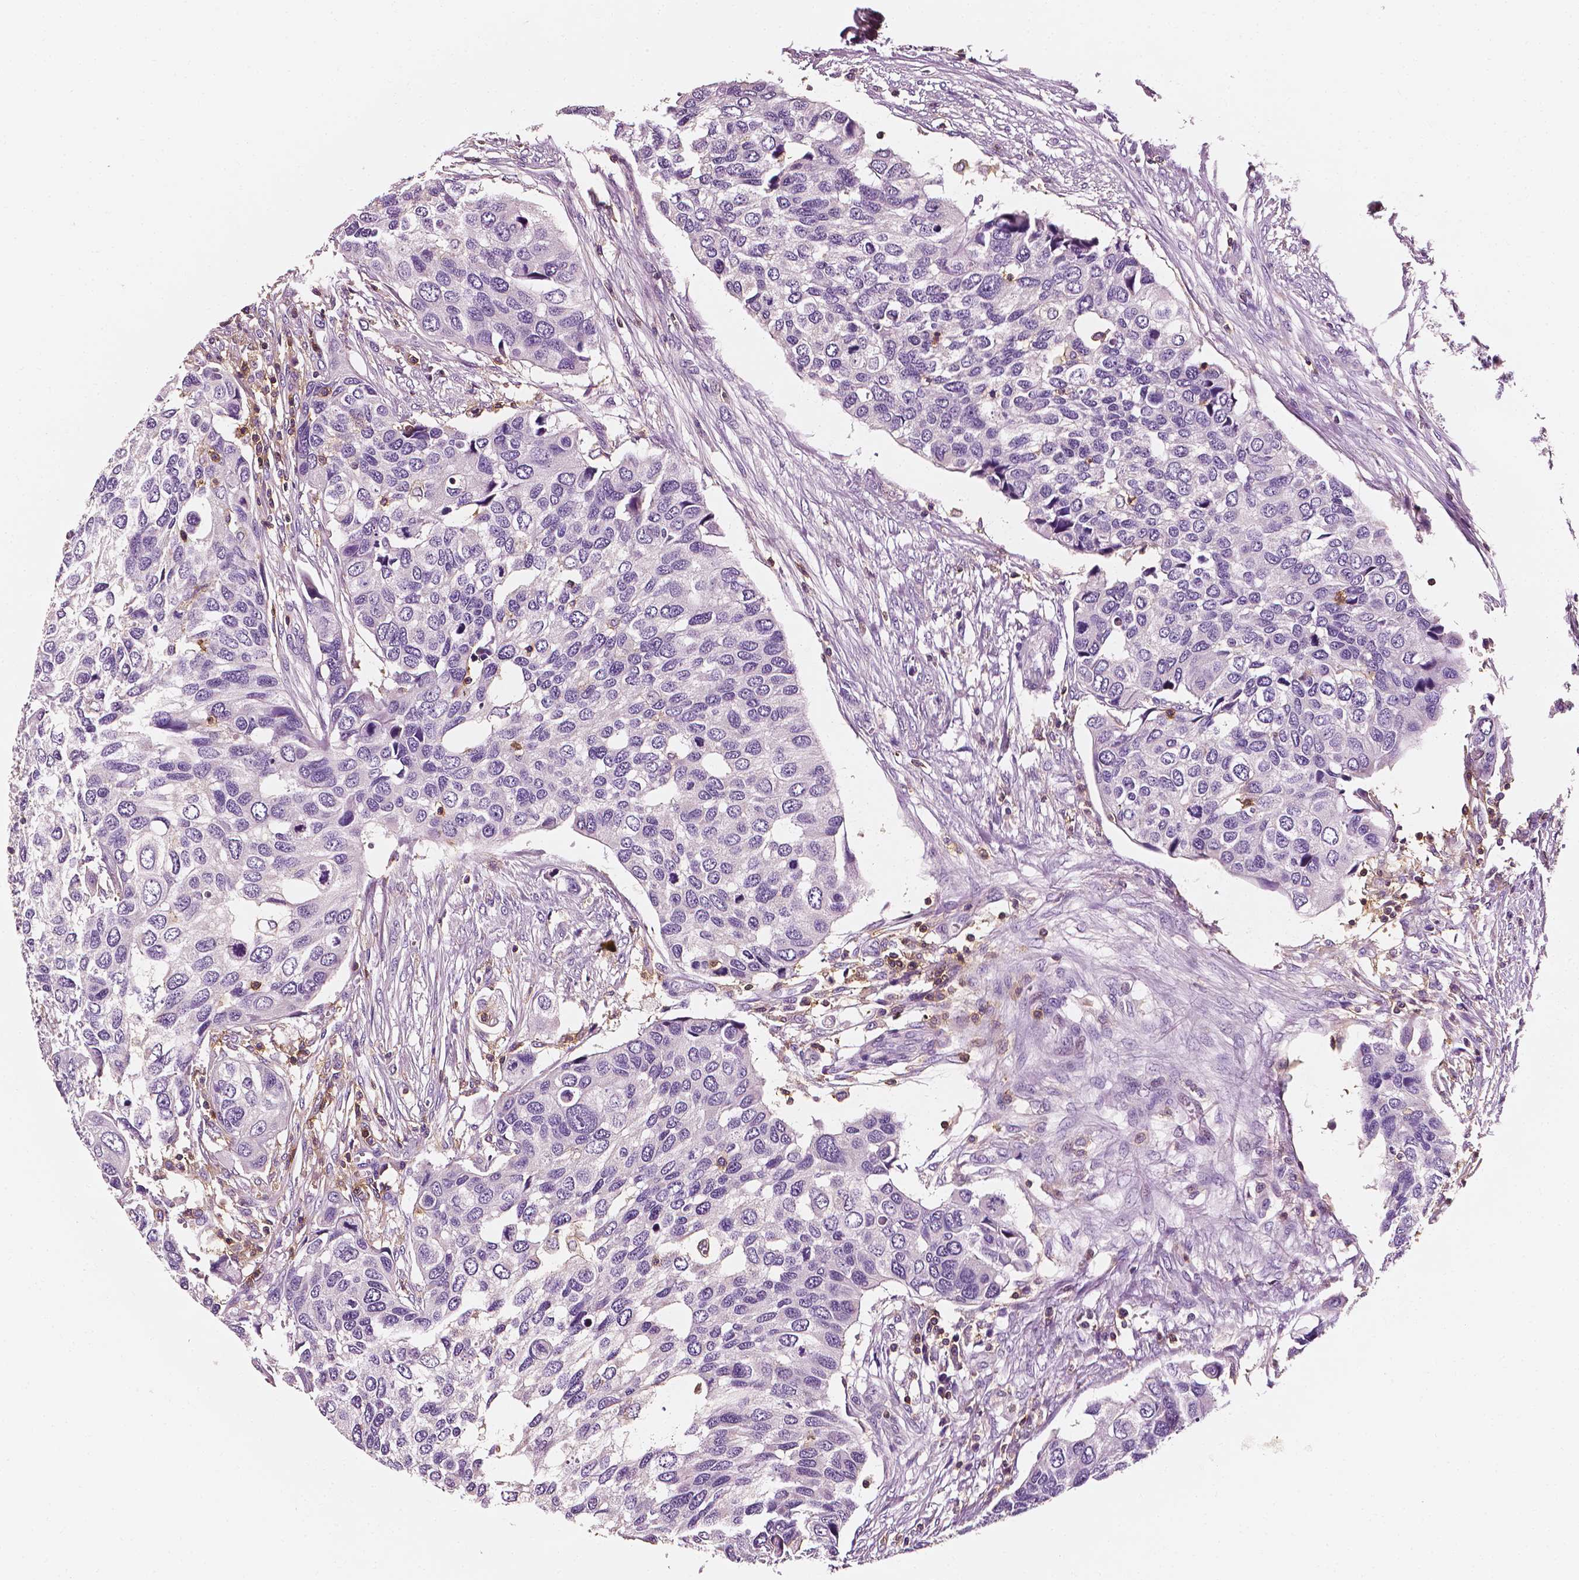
{"staining": {"intensity": "negative", "quantity": "none", "location": "none"}, "tissue": "urothelial cancer", "cell_type": "Tumor cells", "image_type": "cancer", "snomed": [{"axis": "morphology", "description": "Urothelial carcinoma, High grade"}, {"axis": "topography", "description": "Urinary bladder"}], "caption": "A photomicrograph of human high-grade urothelial carcinoma is negative for staining in tumor cells.", "gene": "PTPRC", "patient": {"sex": "male", "age": 60}}